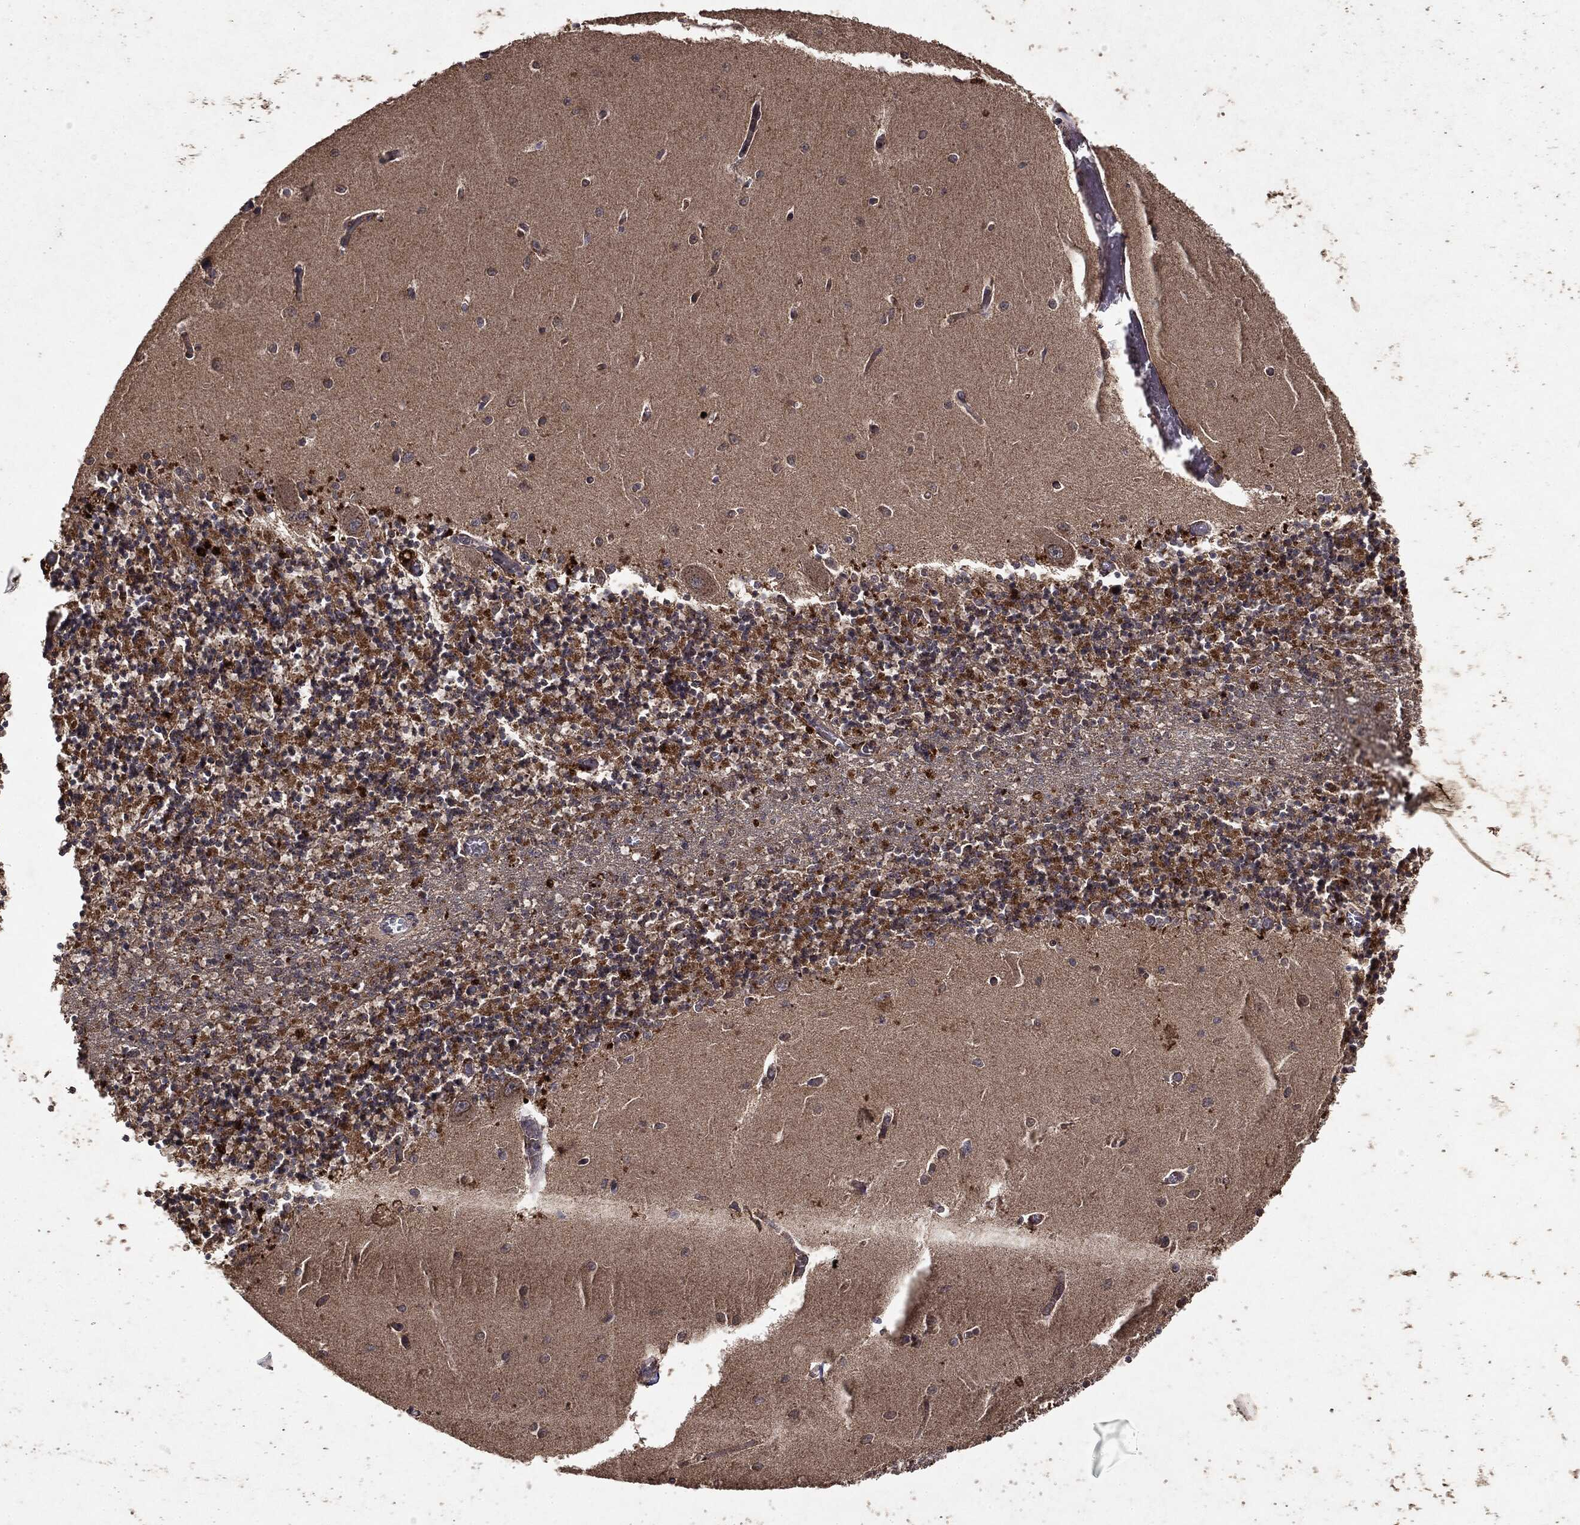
{"staining": {"intensity": "negative", "quantity": "none", "location": "none"}, "tissue": "cerebellum", "cell_type": "Cells in granular layer", "image_type": "normal", "snomed": [{"axis": "morphology", "description": "Normal tissue, NOS"}, {"axis": "topography", "description": "Cerebellum"}], "caption": "DAB immunohistochemical staining of unremarkable human cerebellum demonstrates no significant staining in cells in granular layer. (Stains: DAB (3,3'-diaminobenzidine) immunohistochemistry with hematoxylin counter stain, Microscopy: brightfield microscopy at high magnification).", "gene": "MTOR", "patient": {"sex": "female", "age": 64}}